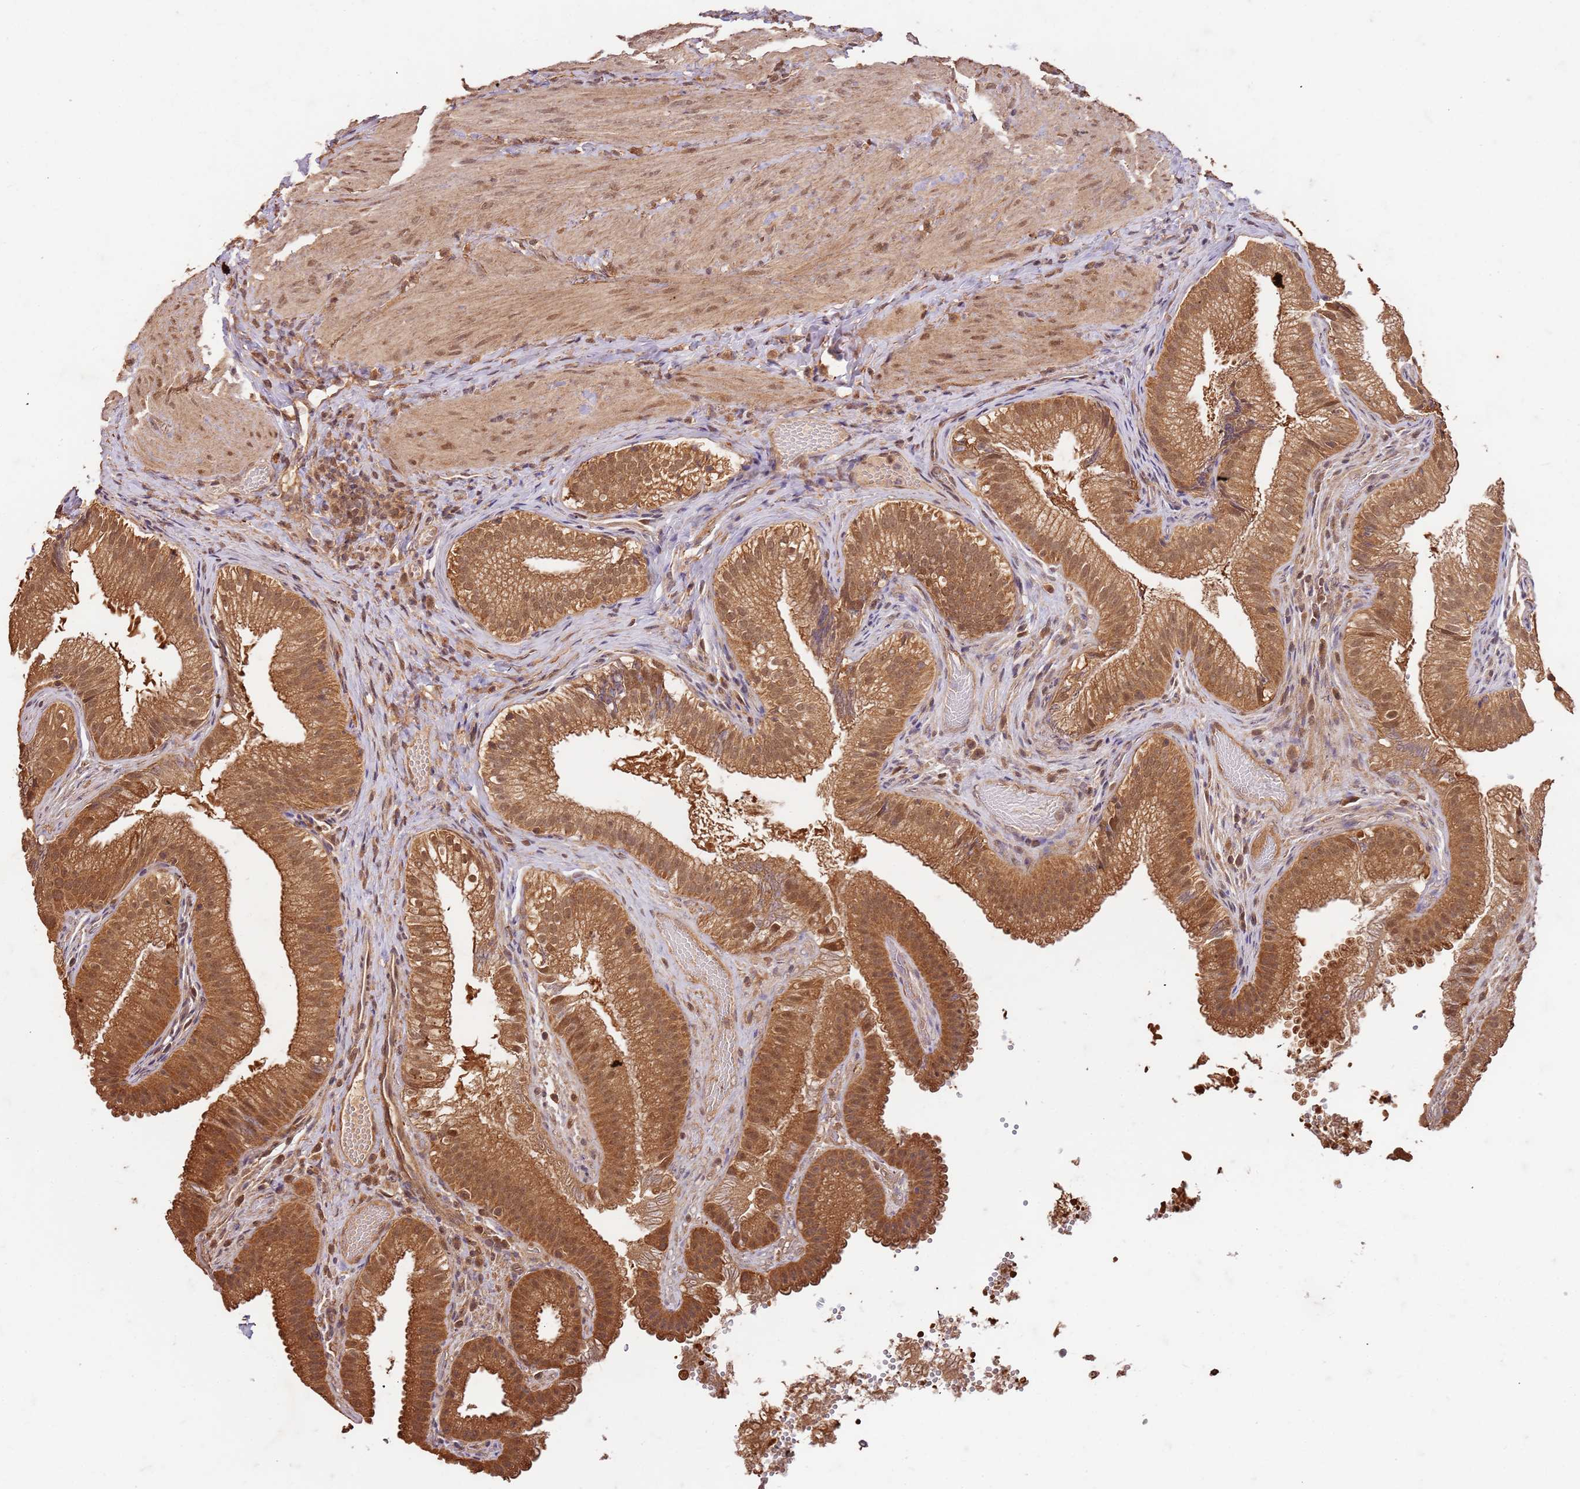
{"staining": {"intensity": "strong", "quantity": ">75%", "location": "cytoplasmic/membranous,nuclear"}, "tissue": "gallbladder", "cell_type": "Glandular cells", "image_type": "normal", "snomed": [{"axis": "morphology", "description": "Normal tissue, NOS"}, {"axis": "topography", "description": "Gallbladder"}], "caption": "Glandular cells display high levels of strong cytoplasmic/membranous,nuclear staining in about >75% of cells in benign human gallbladder.", "gene": "UBE3A", "patient": {"sex": "female", "age": 30}}